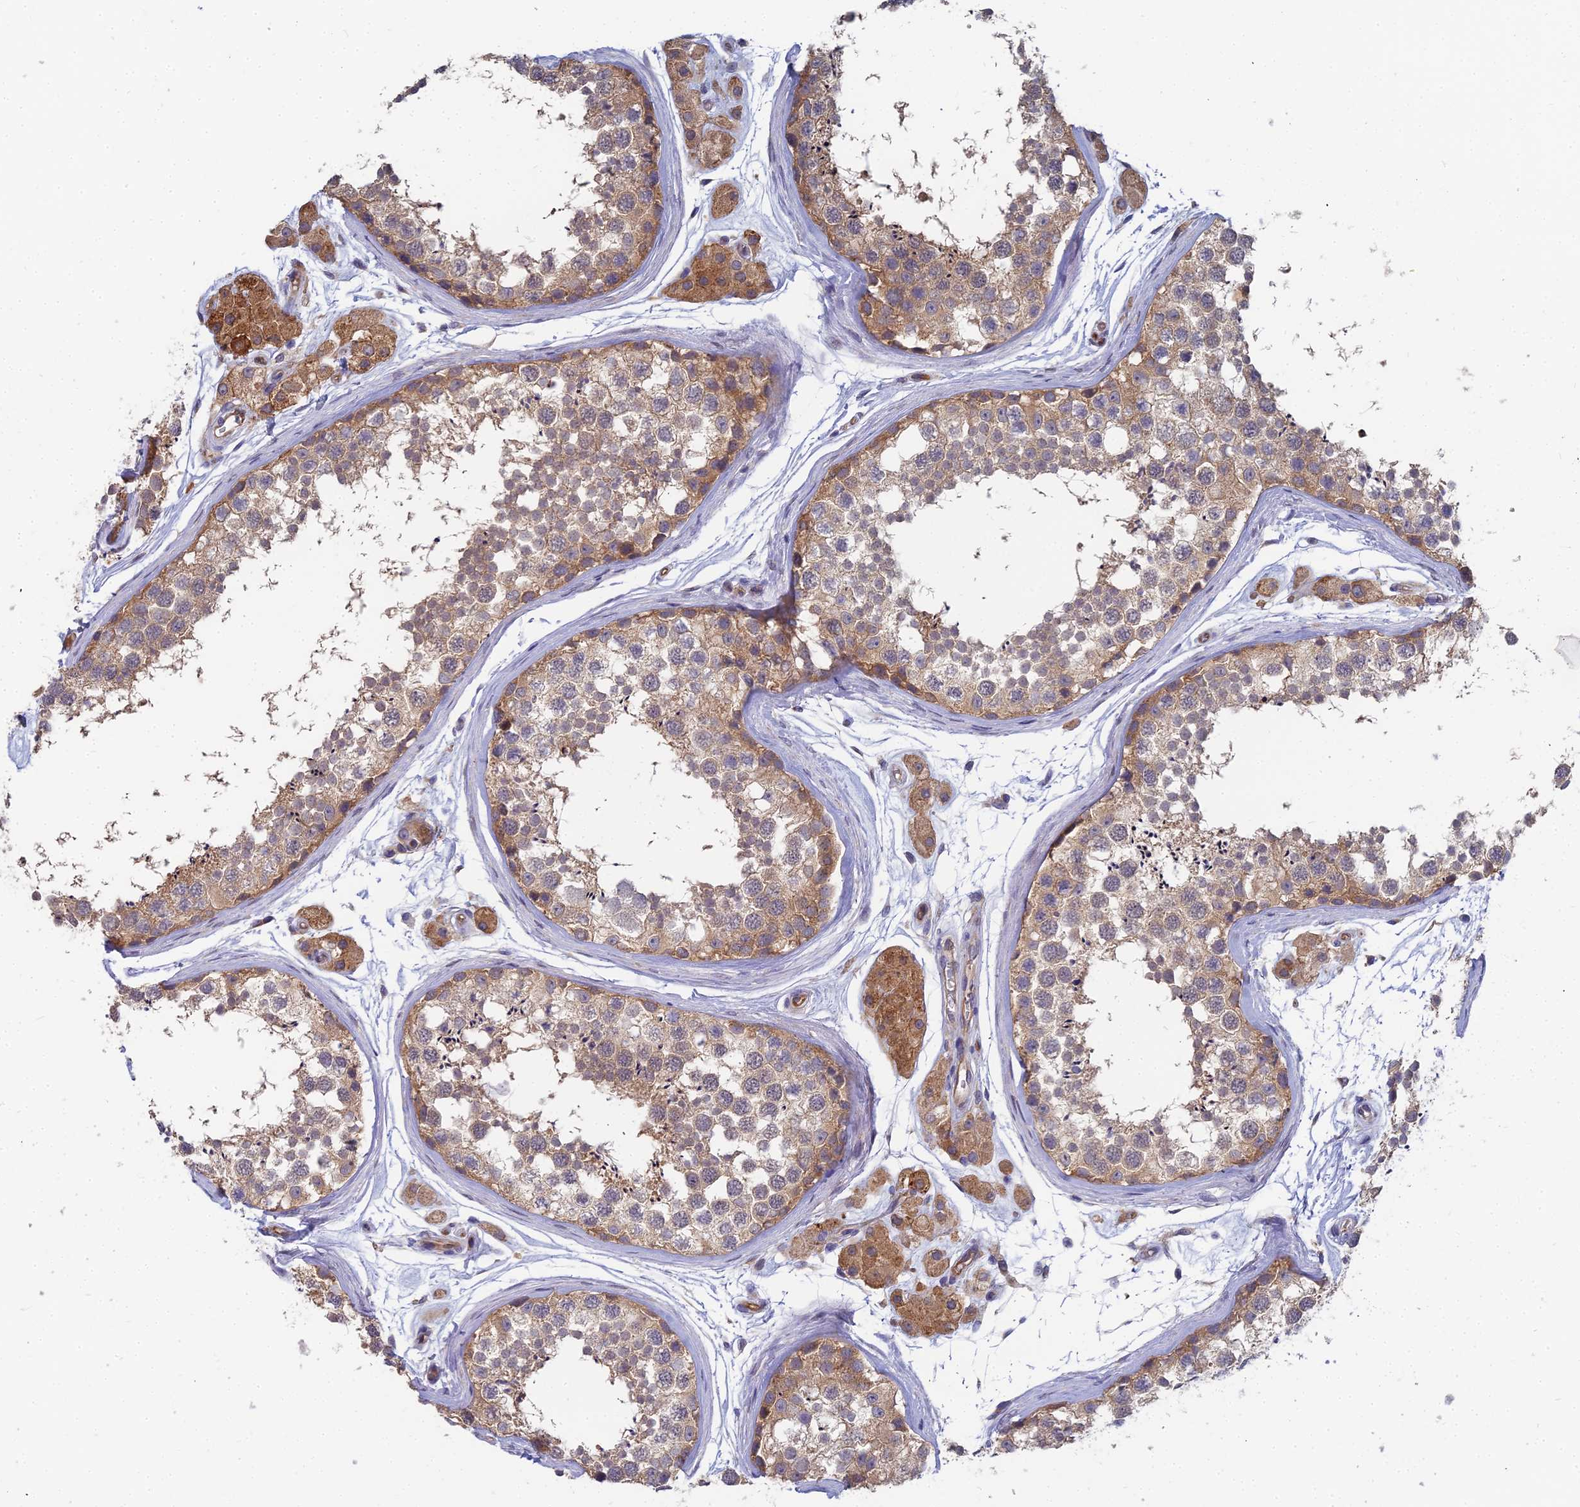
{"staining": {"intensity": "moderate", "quantity": ">75%", "location": "cytoplasmic/membranous"}, "tissue": "testis", "cell_type": "Cells in seminiferous ducts", "image_type": "normal", "snomed": [{"axis": "morphology", "description": "Normal tissue, NOS"}, {"axis": "topography", "description": "Testis"}], "caption": "Immunohistochemistry of unremarkable human testis shows medium levels of moderate cytoplasmic/membranous expression in approximately >75% of cells in seminiferous ducts. The protein of interest is shown in brown color, while the nuclei are stained blue.", "gene": "RDX", "patient": {"sex": "male", "age": 56}}